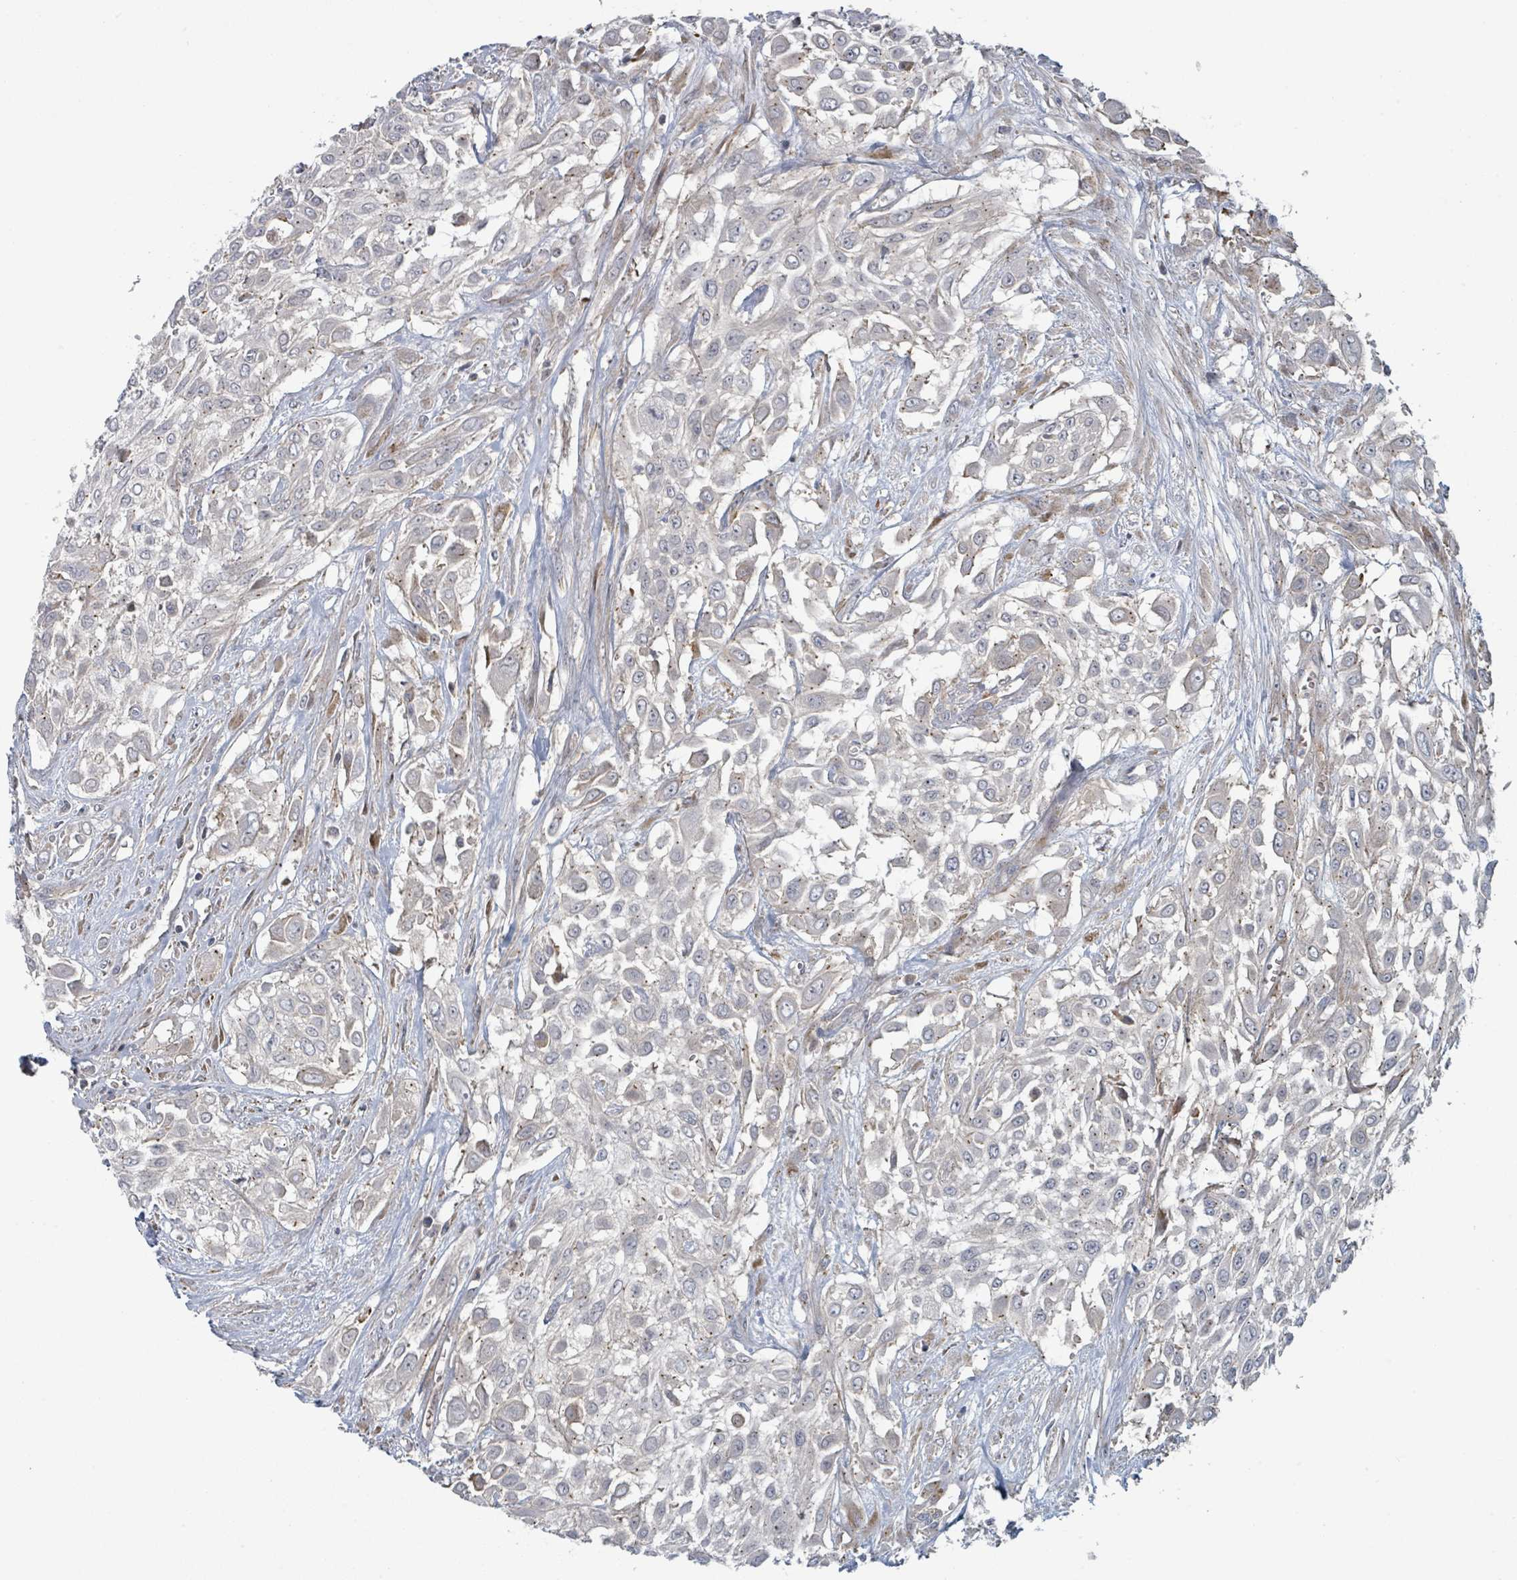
{"staining": {"intensity": "weak", "quantity": "<25%", "location": "cytoplasmic/membranous"}, "tissue": "urothelial cancer", "cell_type": "Tumor cells", "image_type": "cancer", "snomed": [{"axis": "morphology", "description": "Urothelial carcinoma, High grade"}, {"axis": "topography", "description": "Urinary bladder"}], "caption": "Urothelial cancer was stained to show a protein in brown. There is no significant positivity in tumor cells. Brightfield microscopy of immunohistochemistry (IHC) stained with DAB (brown) and hematoxylin (blue), captured at high magnification.", "gene": "COL5A3", "patient": {"sex": "male", "age": 57}}